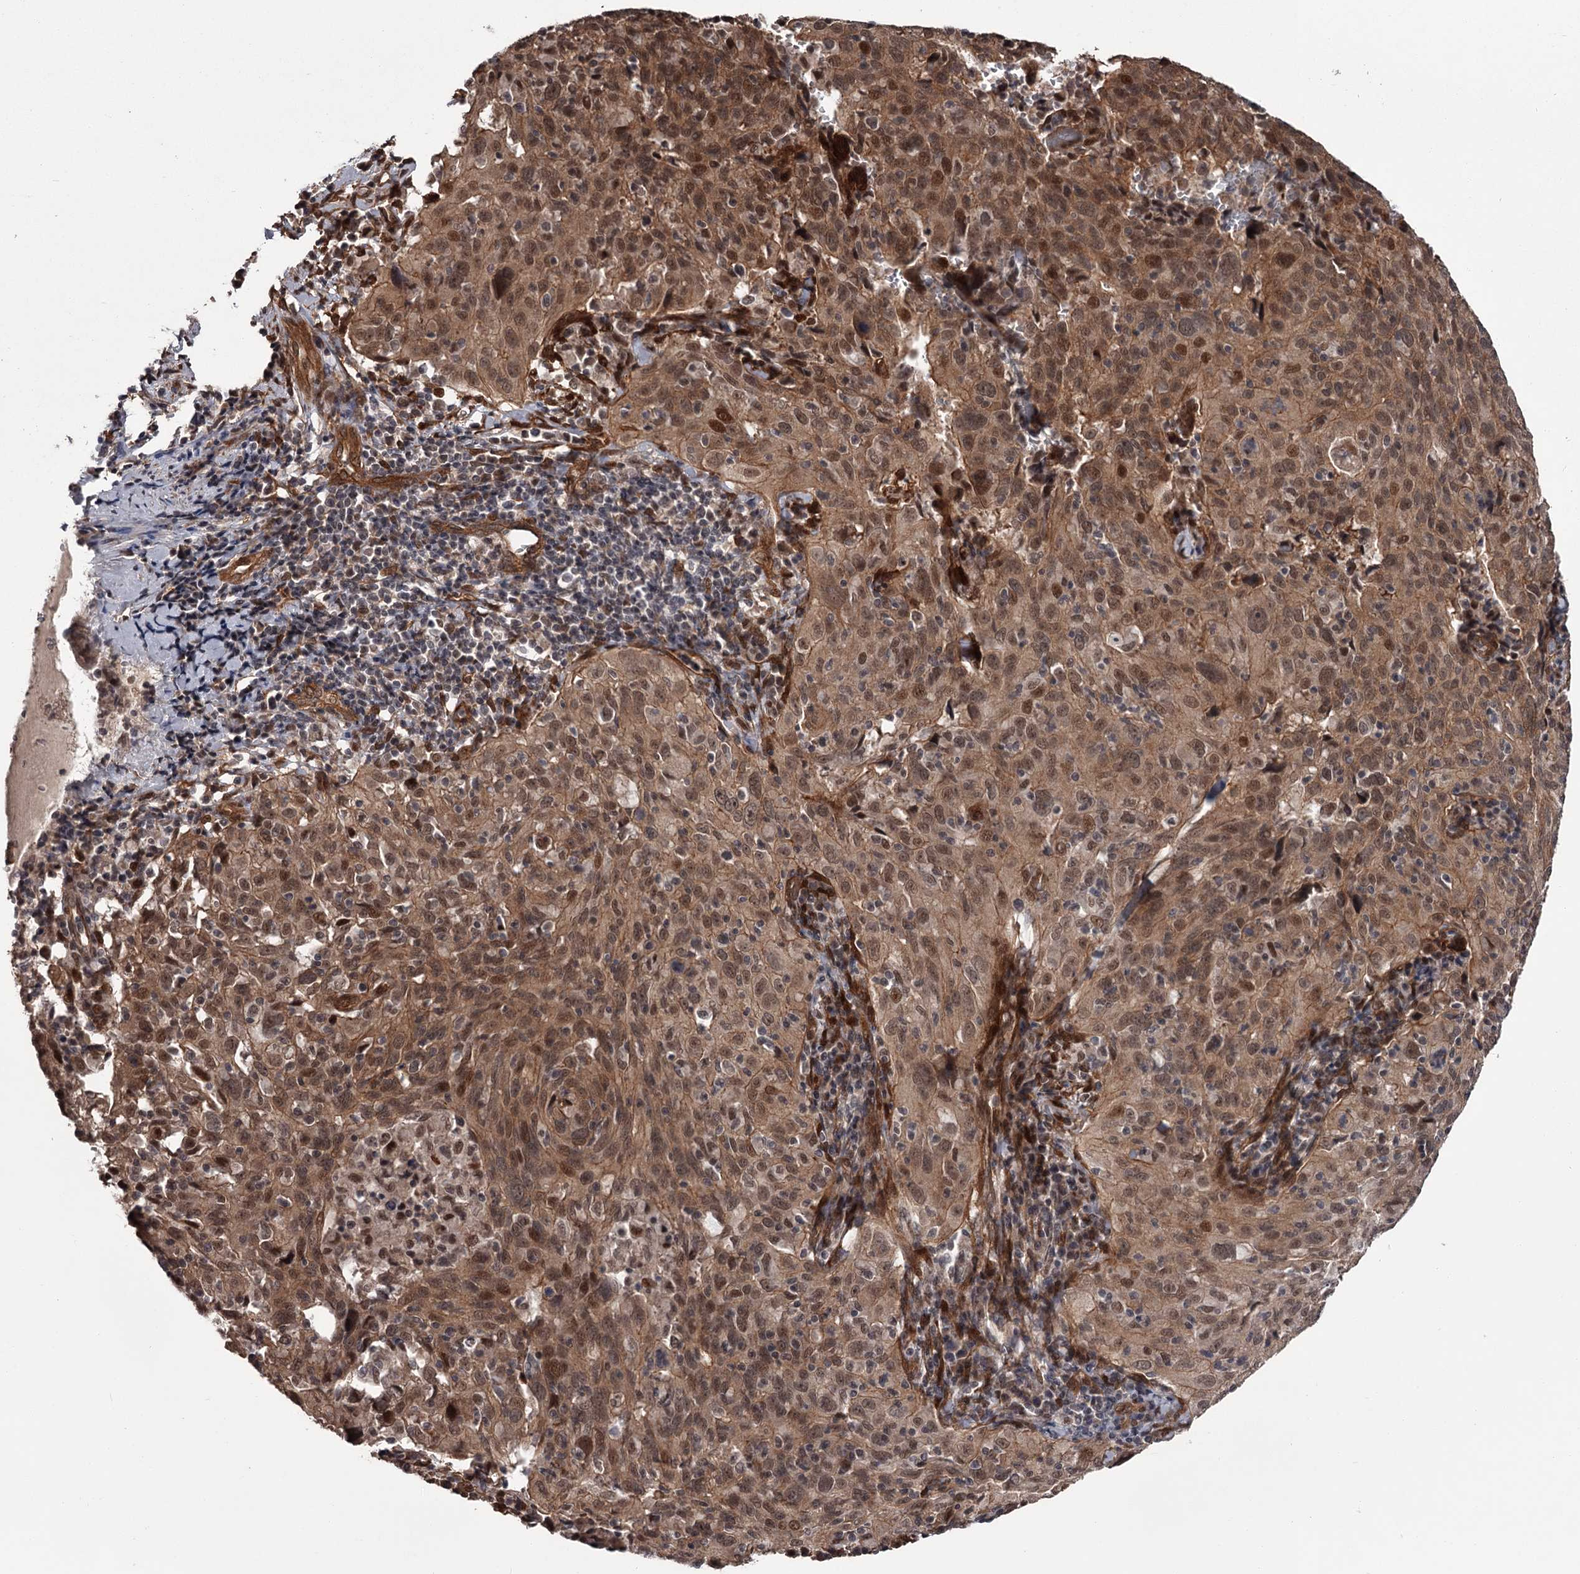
{"staining": {"intensity": "moderate", "quantity": ">75%", "location": "cytoplasmic/membranous,nuclear"}, "tissue": "cervical cancer", "cell_type": "Tumor cells", "image_type": "cancer", "snomed": [{"axis": "morphology", "description": "Squamous cell carcinoma, NOS"}, {"axis": "topography", "description": "Cervix"}], "caption": "The image demonstrates staining of cervical cancer (squamous cell carcinoma), revealing moderate cytoplasmic/membranous and nuclear protein expression (brown color) within tumor cells. (IHC, brightfield microscopy, high magnification).", "gene": "CDC42EP2", "patient": {"sex": "female", "age": 31}}